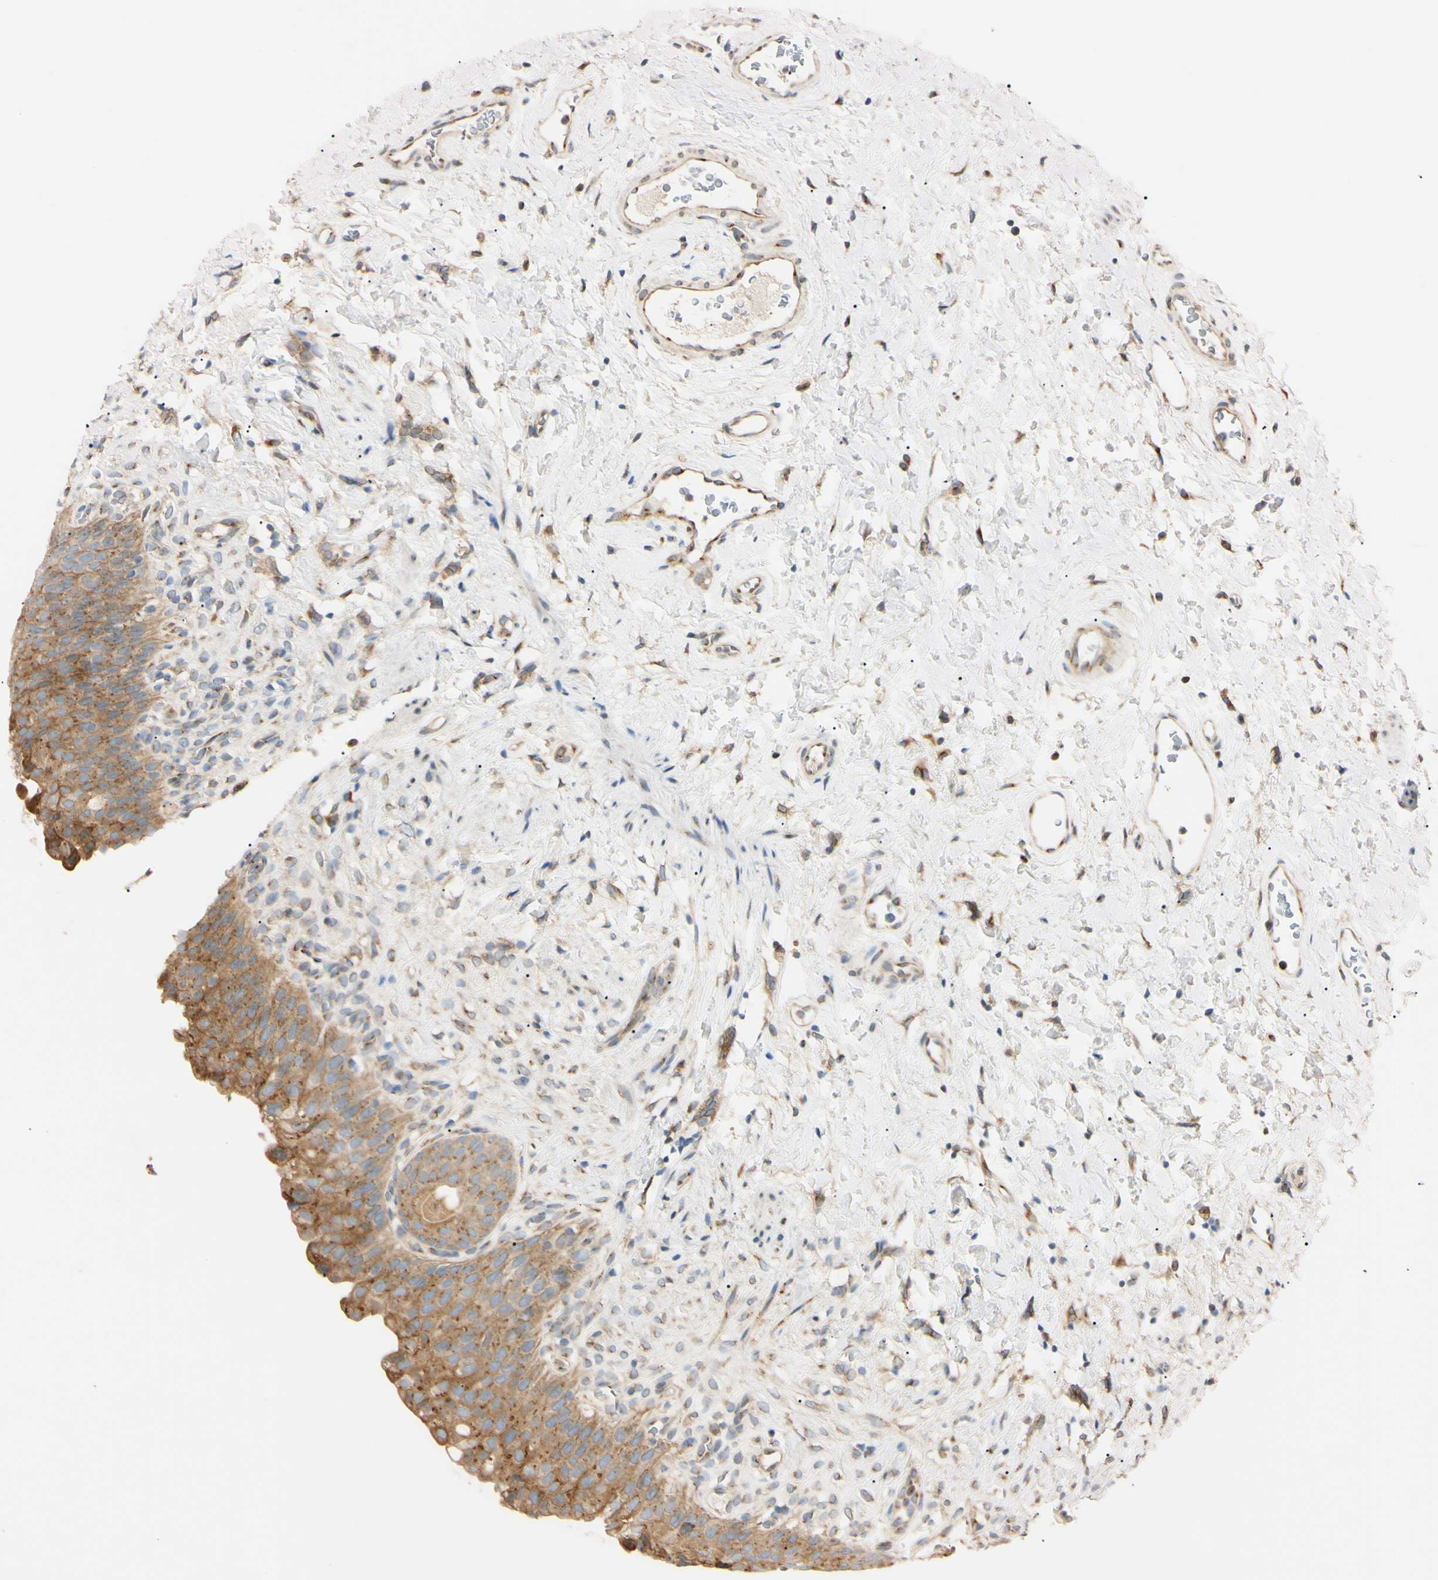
{"staining": {"intensity": "moderate", "quantity": ">75%", "location": "cytoplasmic/membranous"}, "tissue": "urinary bladder", "cell_type": "Urothelial cells", "image_type": "normal", "snomed": [{"axis": "morphology", "description": "Normal tissue, NOS"}, {"axis": "topography", "description": "Urinary bladder"}], "caption": "Immunohistochemical staining of unremarkable urinary bladder displays moderate cytoplasmic/membranous protein positivity in about >75% of urothelial cells. The staining was performed using DAB, with brown indicating positive protein expression. Nuclei are stained blue with hematoxylin.", "gene": "IER3IP1", "patient": {"sex": "female", "age": 79}}